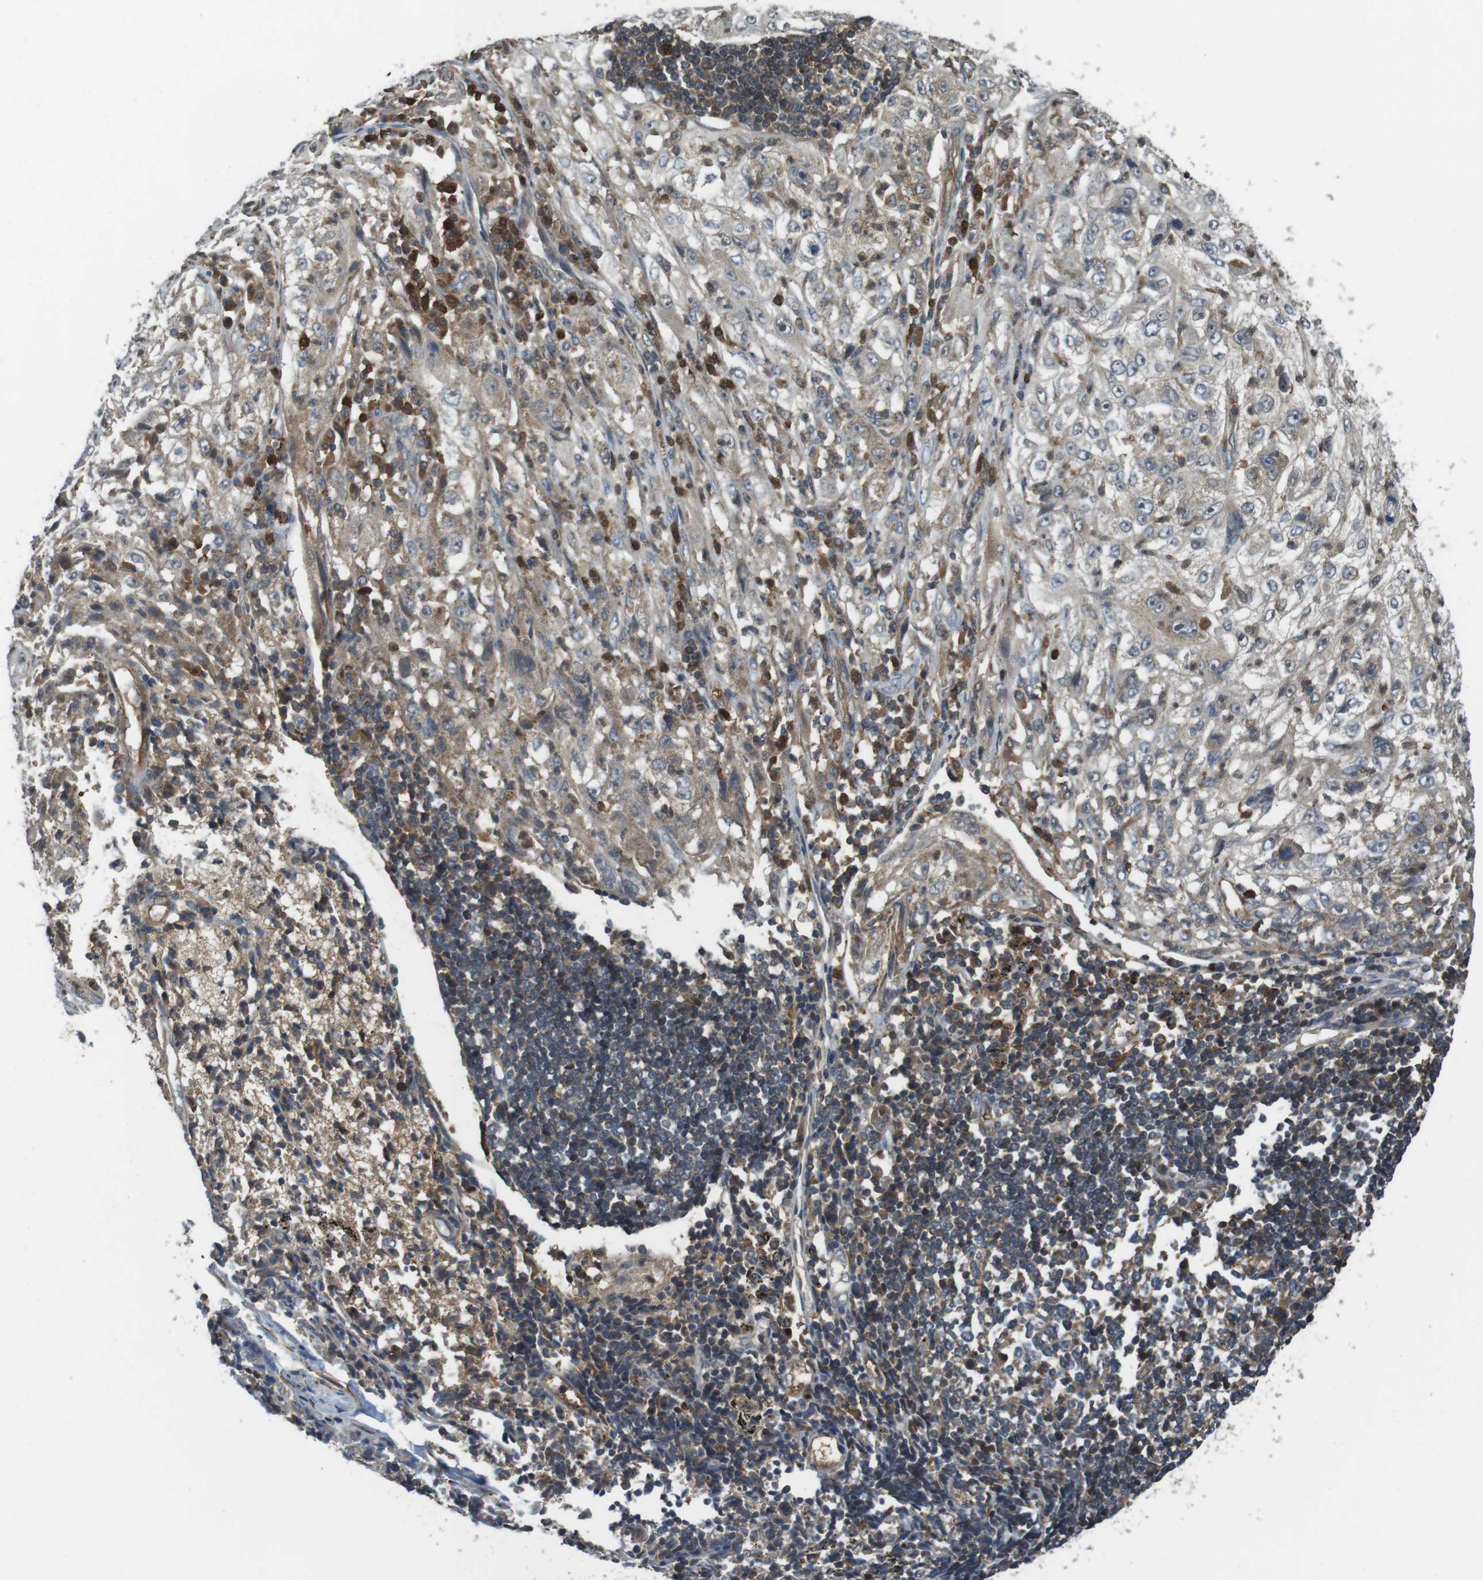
{"staining": {"intensity": "weak", "quantity": "<25%", "location": "cytoplasmic/membranous"}, "tissue": "lung cancer", "cell_type": "Tumor cells", "image_type": "cancer", "snomed": [{"axis": "morphology", "description": "Inflammation, NOS"}, {"axis": "morphology", "description": "Squamous cell carcinoma, NOS"}, {"axis": "topography", "description": "Lymph node"}, {"axis": "topography", "description": "Soft tissue"}, {"axis": "topography", "description": "Lung"}], "caption": "IHC histopathology image of neoplastic tissue: human lung squamous cell carcinoma stained with DAB displays no significant protein expression in tumor cells.", "gene": "LRRC3B", "patient": {"sex": "male", "age": 66}}